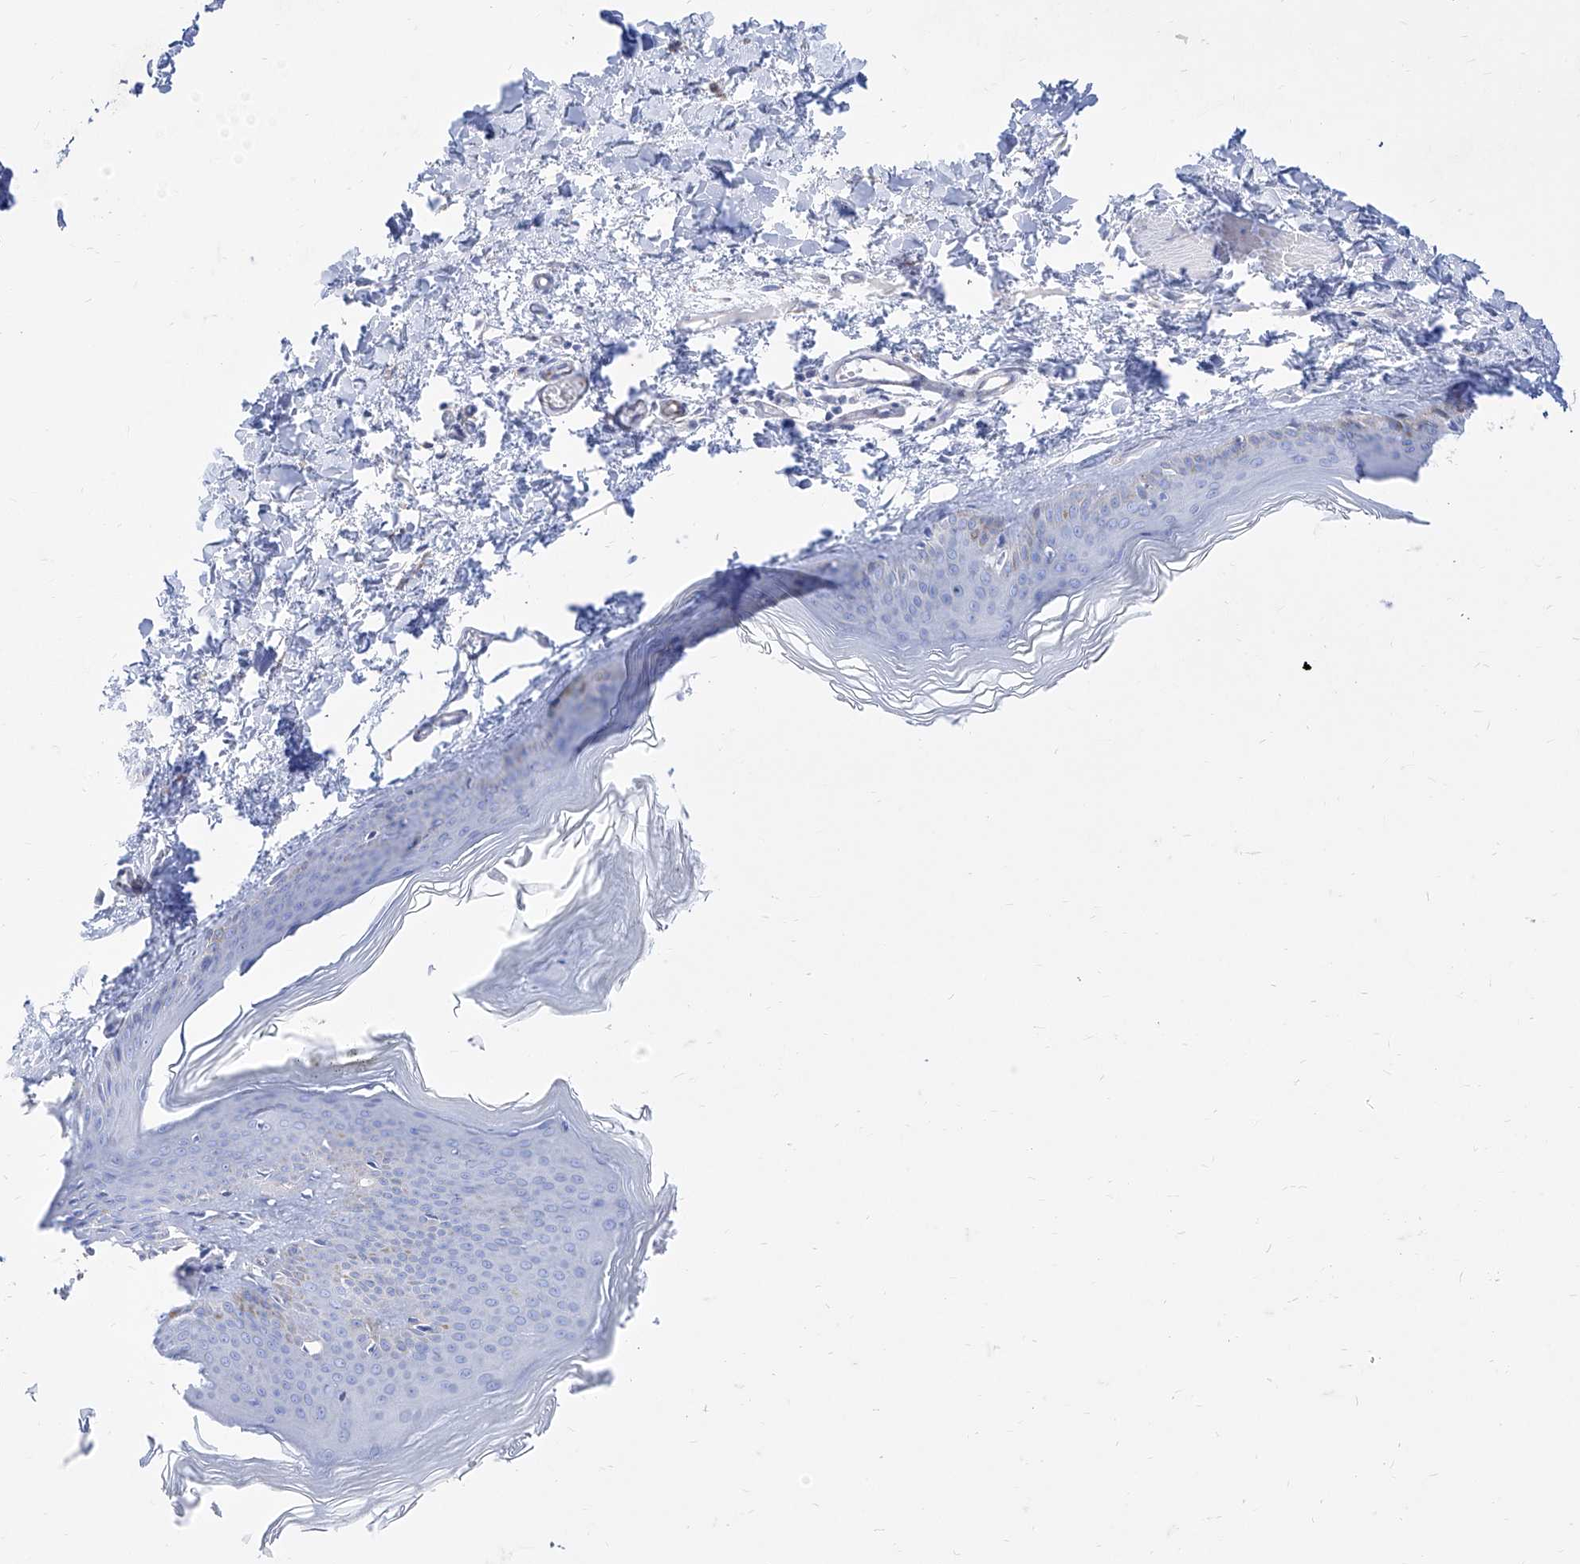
{"staining": {"intensity": "negative", "quantity": "none", "location": "none"}, "tissue": "skin", "cell_type": "Fibroblasts", "image_type": "normal", "snomed": [{"axis": "morphology", "description": "Normal tissue, NOS"}, {"axis": "topography", "description": "Skin"}], "caption": "Image shows no protein expression in fibroblasts of benign skin.", "gene": "C1orf74", "patient": {"sex": "female", "age": 27}}